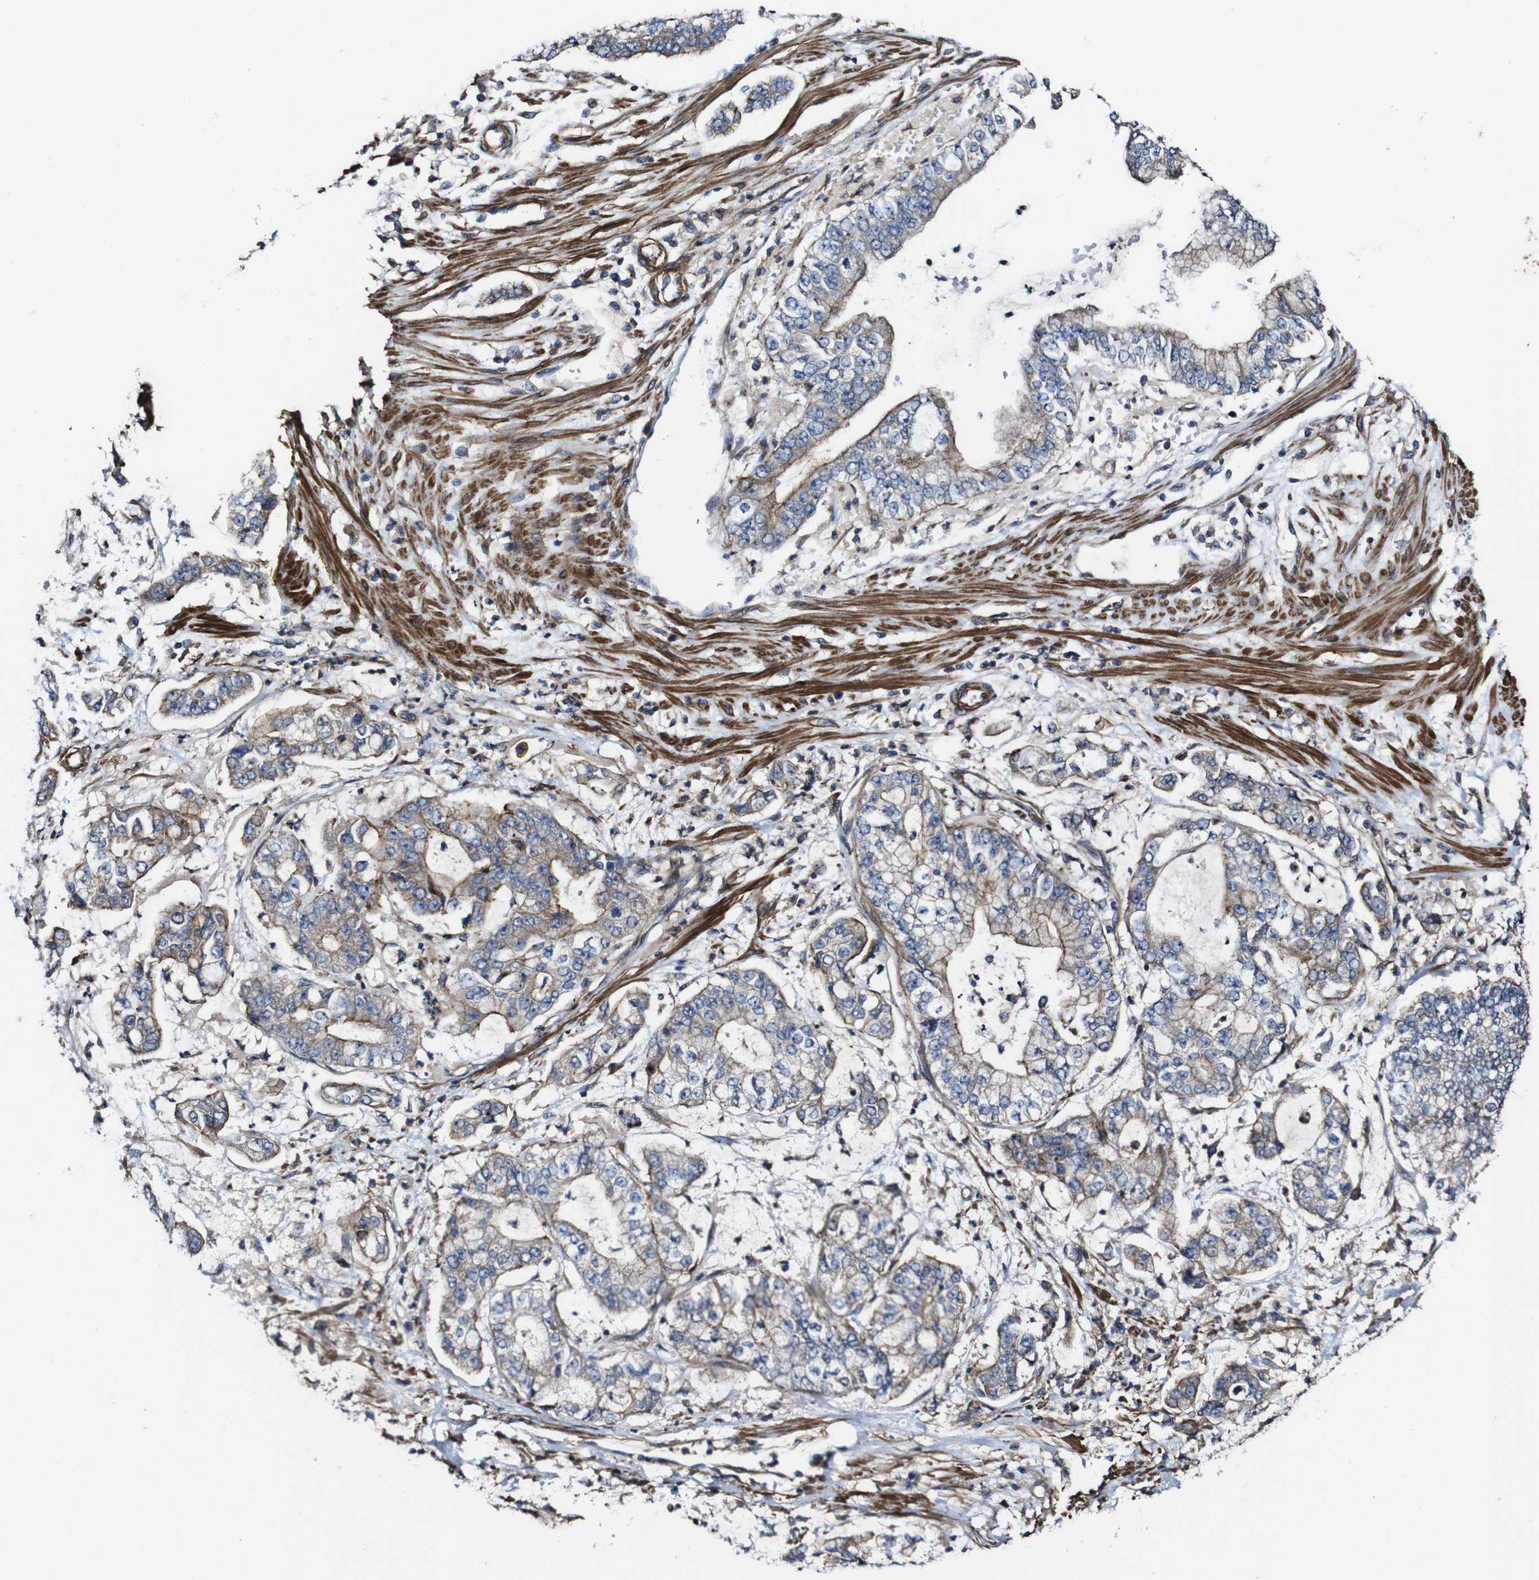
{"staining": {"intensity": "strong", "quantity": "<25%", "location": "cytoplasmic/membranous"}, "tissue": "stomach cancer", "cell_type": "Tumor cells", "image_type": "cancer", "snomed": [{"axis": "morphology", "description": "Adenocarcinoma, NOS"}, {"axis": "topography", "description": "Stomach"}], "caption": "An image showing strong cytoplasmic/membranous staining in approximately <25% of tumor cells in stomach cancer (adenocarcinoma), as visualized by brown immunohistochemical staining.", "gene": "GSDME", "patient": {"sex": "male", "age": 76}}